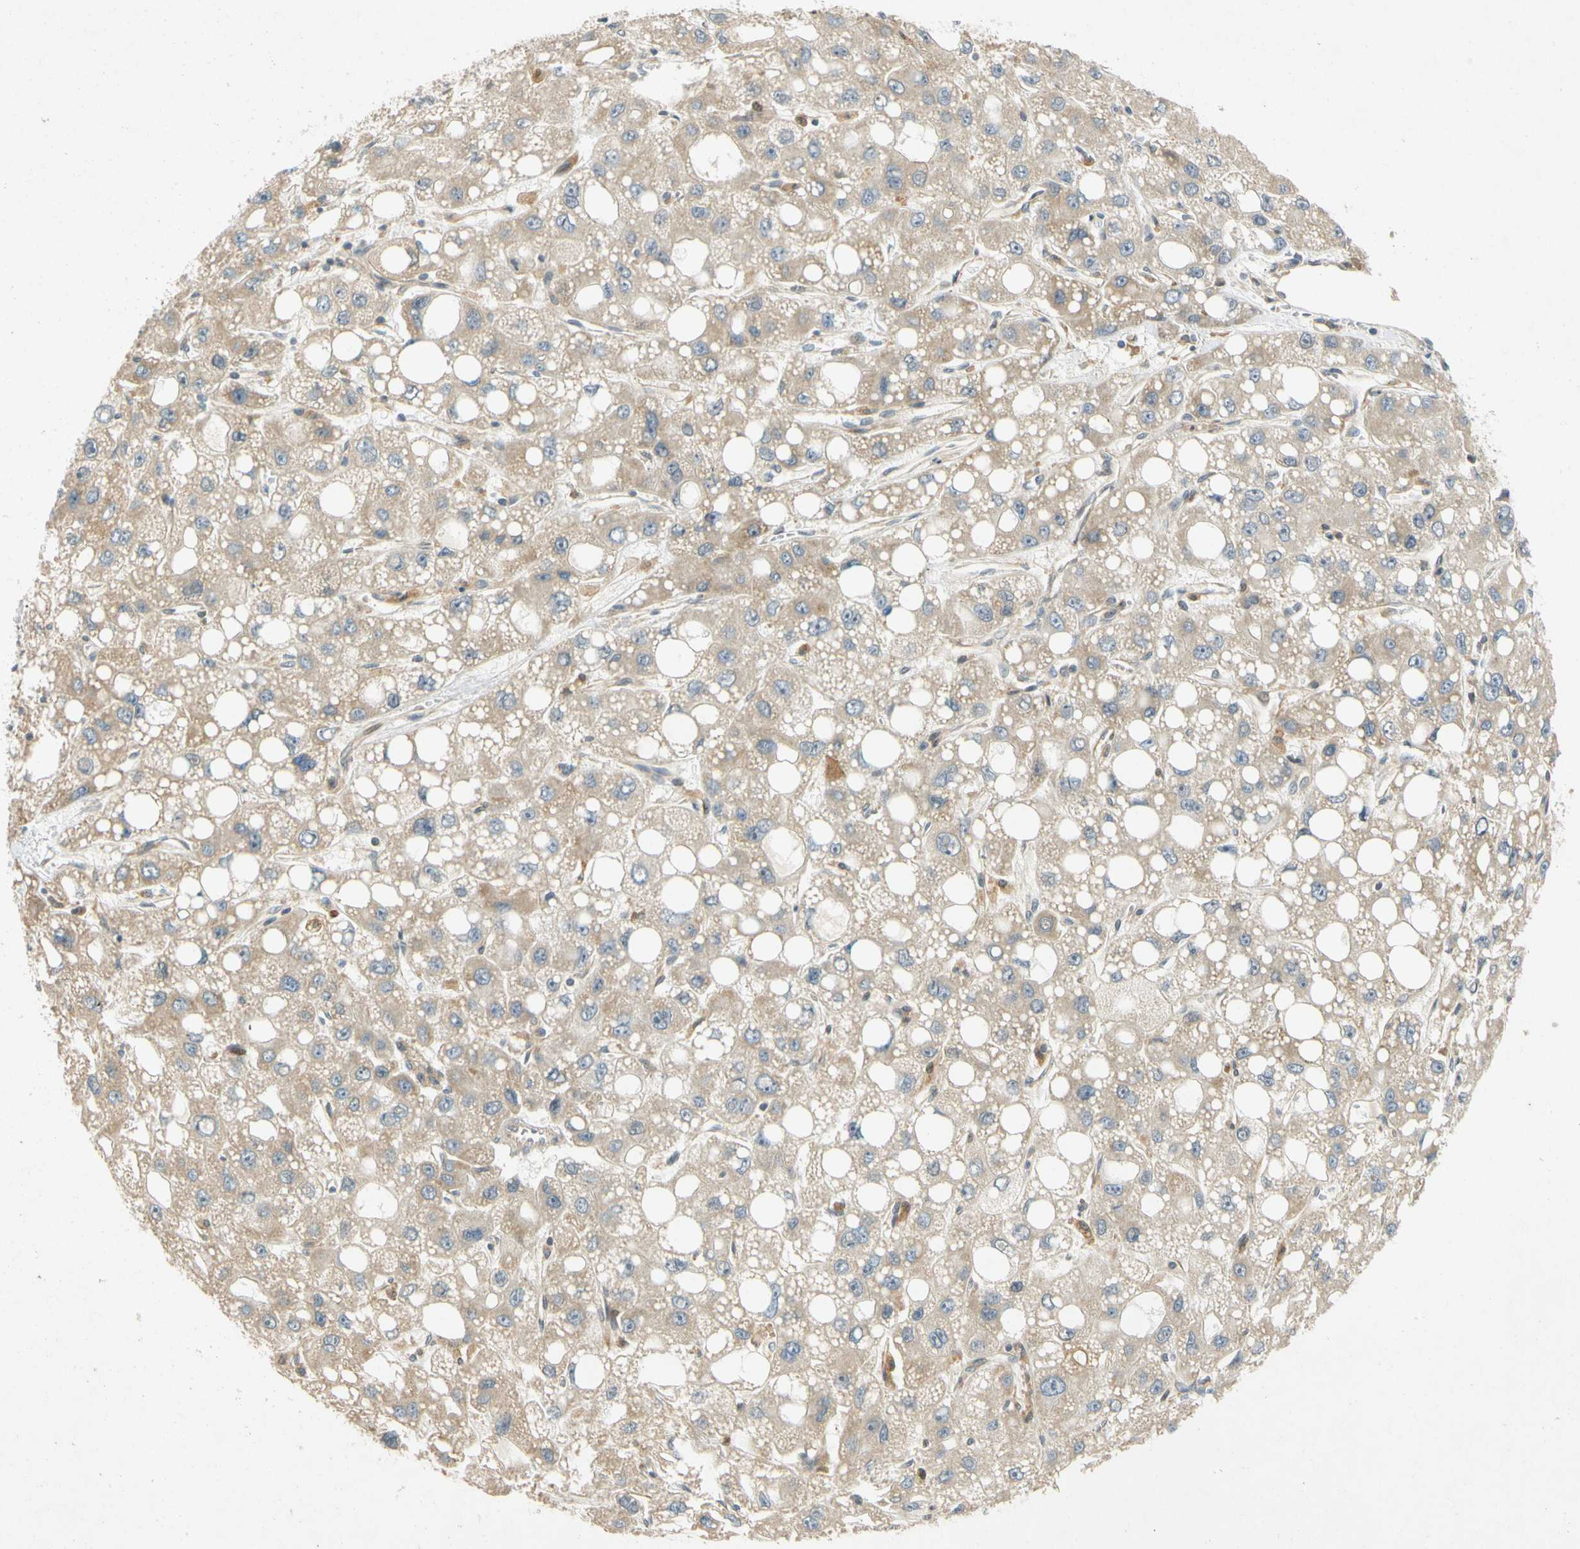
{"staining": {"intensity": "weak", "quantity": ">75%", "location": "cytoplasmic/membranous"}, "tissue": "liver cancer", "cell_type": "Tumor cells", "image_type": "cancer", "snomed": [{"axis": "morphology", "description": "Carcinoma, Hepatocellular, NOS"}, {"axis": "topography", "description": "Liver"}], "caption": "Immunohistochemical staining of human liver cancer (hepatocellular carcinoma) shows low levels of weak cytoplasmic/membranous positivity in approximately >75% of tumor cells. The protein is shown in brown color, while the nuclei are stained blue.", "gene": "GATD1", "patient": {"sex": "male", "age": 55}}